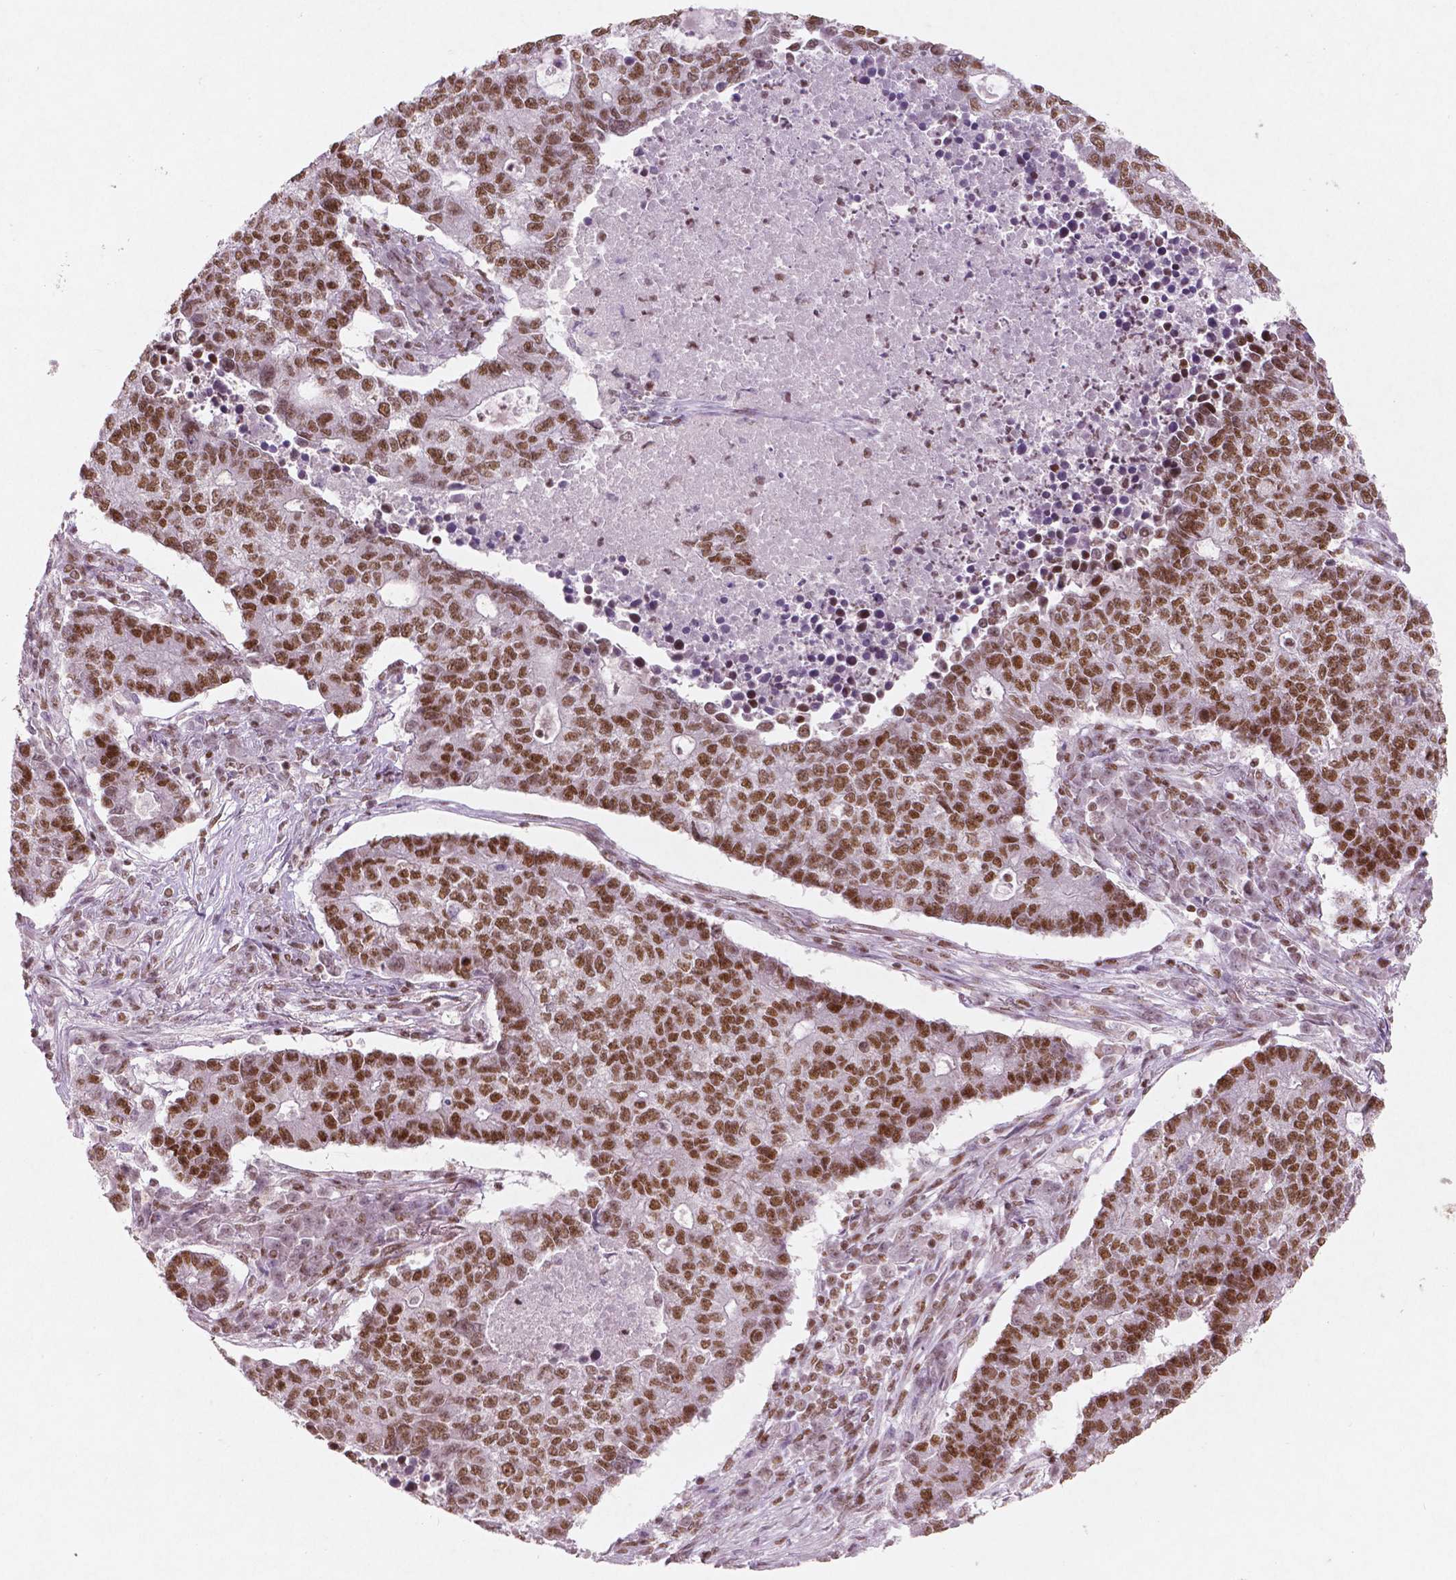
{"staining": {"intensity": "moderate", "quantity": ">75%", "location": "nuclear"}, "tissue": "lung cancer", "cell_type": "Tumor cells", "image_type": "cancer", "snomed": [{"axis": "morphology", "description": "Adenocarcinoma, NOS"}, {"axis": "topography", "description": "Lung"}], "caption": "An immunohistochemistry (IHC) micrograph of neoplastic tissue is shown. Protein staining in brown labels moderate nuclear positivity in adenocarcinoma (lung) within tumor cells. The protein of interest is shown in brown color, while the nuclei are stained blue.", "gene": "BRD4", "patient": {"sex": "male", "age": 57}}